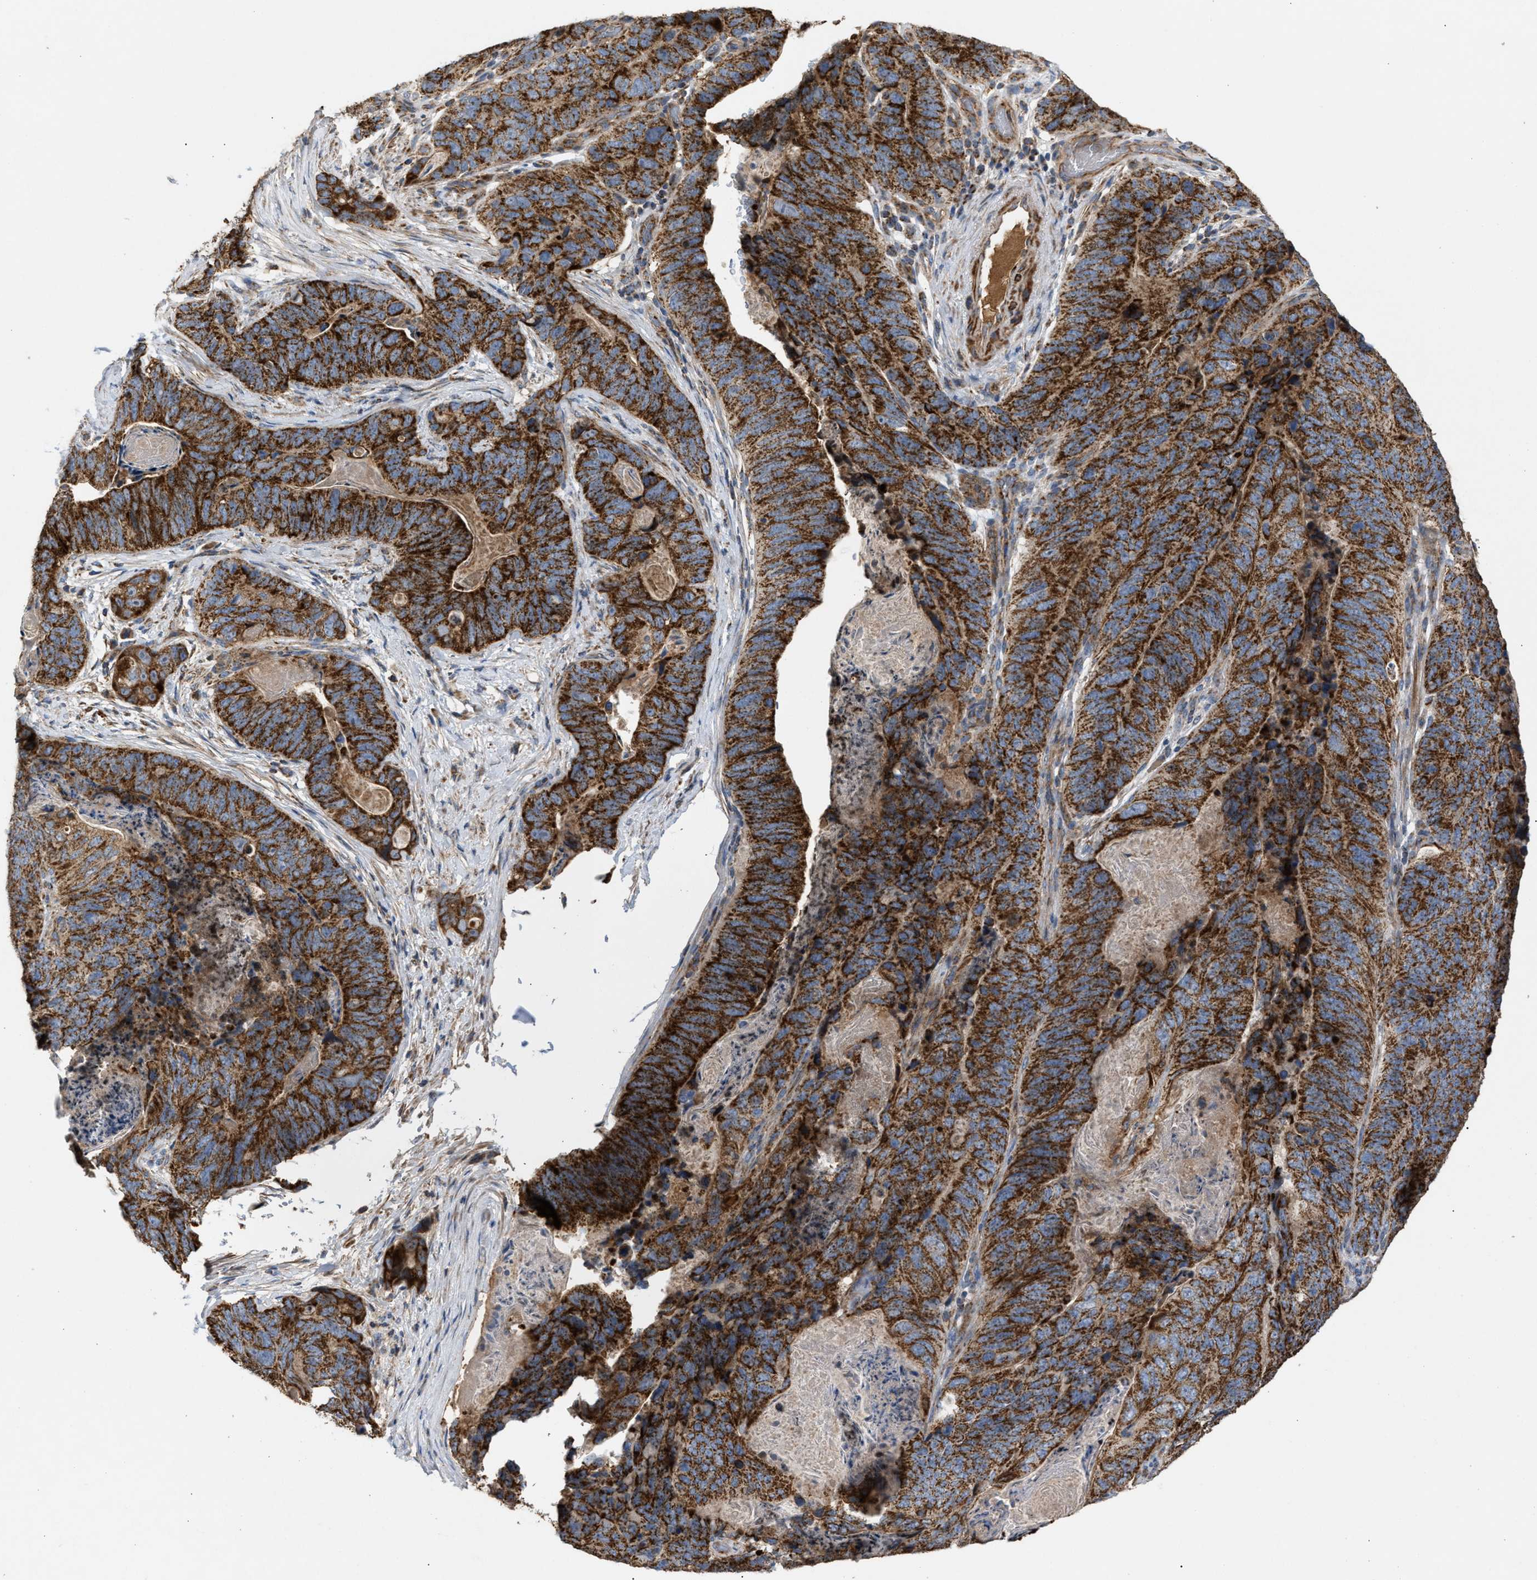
{"staining": {"intensity": "strong", "quantity": ">75%", "location": "cytoplasmic/membranous"}, "tissue": "stomach cancer", "cell_type": "Tumor cells", "image_type": "cancer", "snomed": [{"axis": "morphology", "description": "Normal tissue, NOS"}, {"axis": "morphology", "description": "Adenocarcinoma, NOS"}, {"axis": "topography", "description": "Stomach"}], "caption": "Protein analysis of stomach cancer tissue reveals strong cytoplasmic/membranous staining in about >75% of tumor cells.", "gene": "TACO1", "patient": {"sex": "female", "age": 89}}